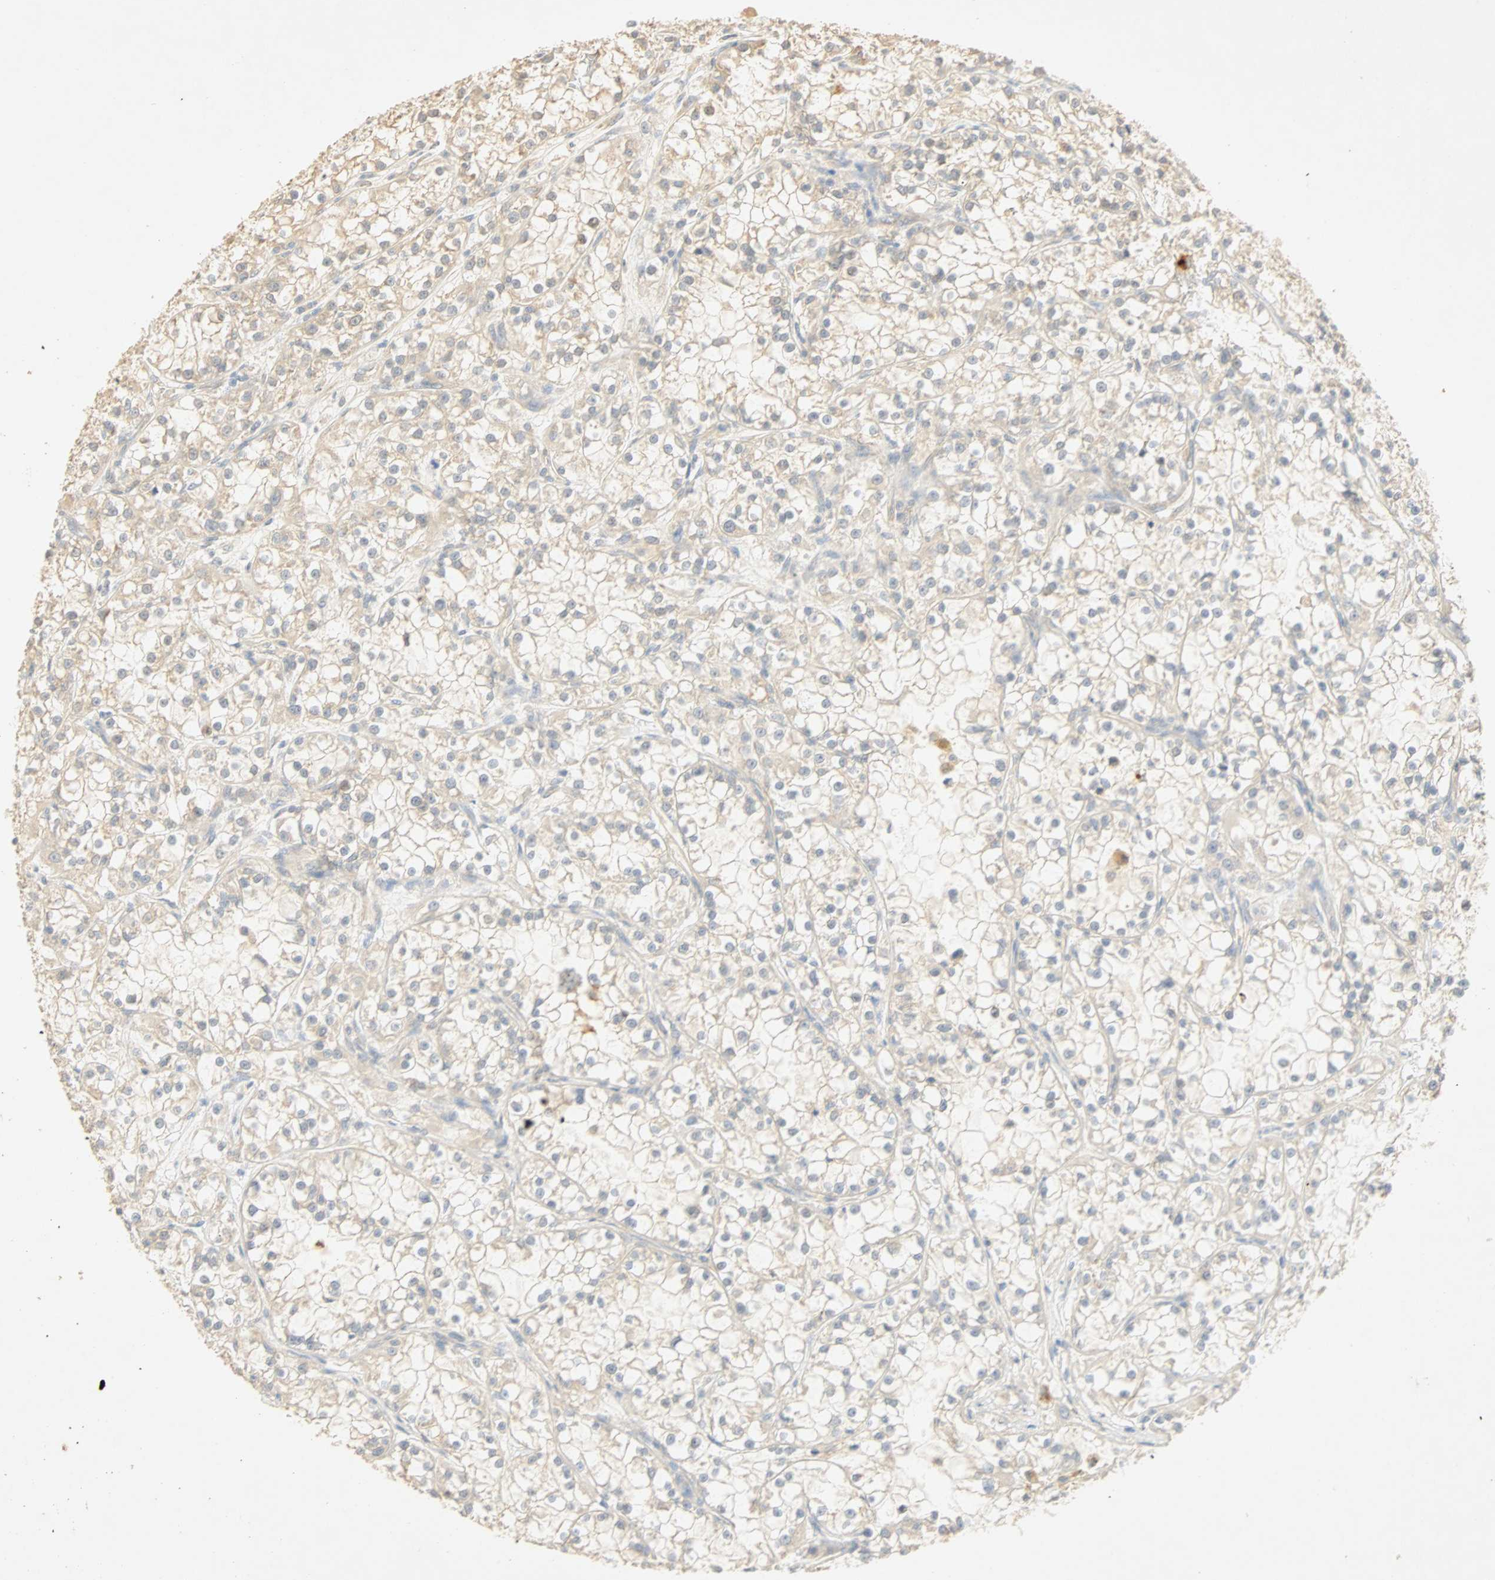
{"staining": {"intensity": "weak", "quantity": "<25%", "location": "cytoplasmic/membranous"}, "tissue": "renal cancer", "cell_type": "Tumor cells", "image_type": "cancer", "snomed": [{"axis": "morphology", "description": "Adenocarcinoma, NOS"}, {"axis": "topography", "description": "Kidney"}], "caption": "A high-resolution histopathology image shows IHC staining of renal cancer, which displays no significant expression in tumor cells.", "gene": "SELENBP1", "patient": {"sex": "female", "age": 52}}